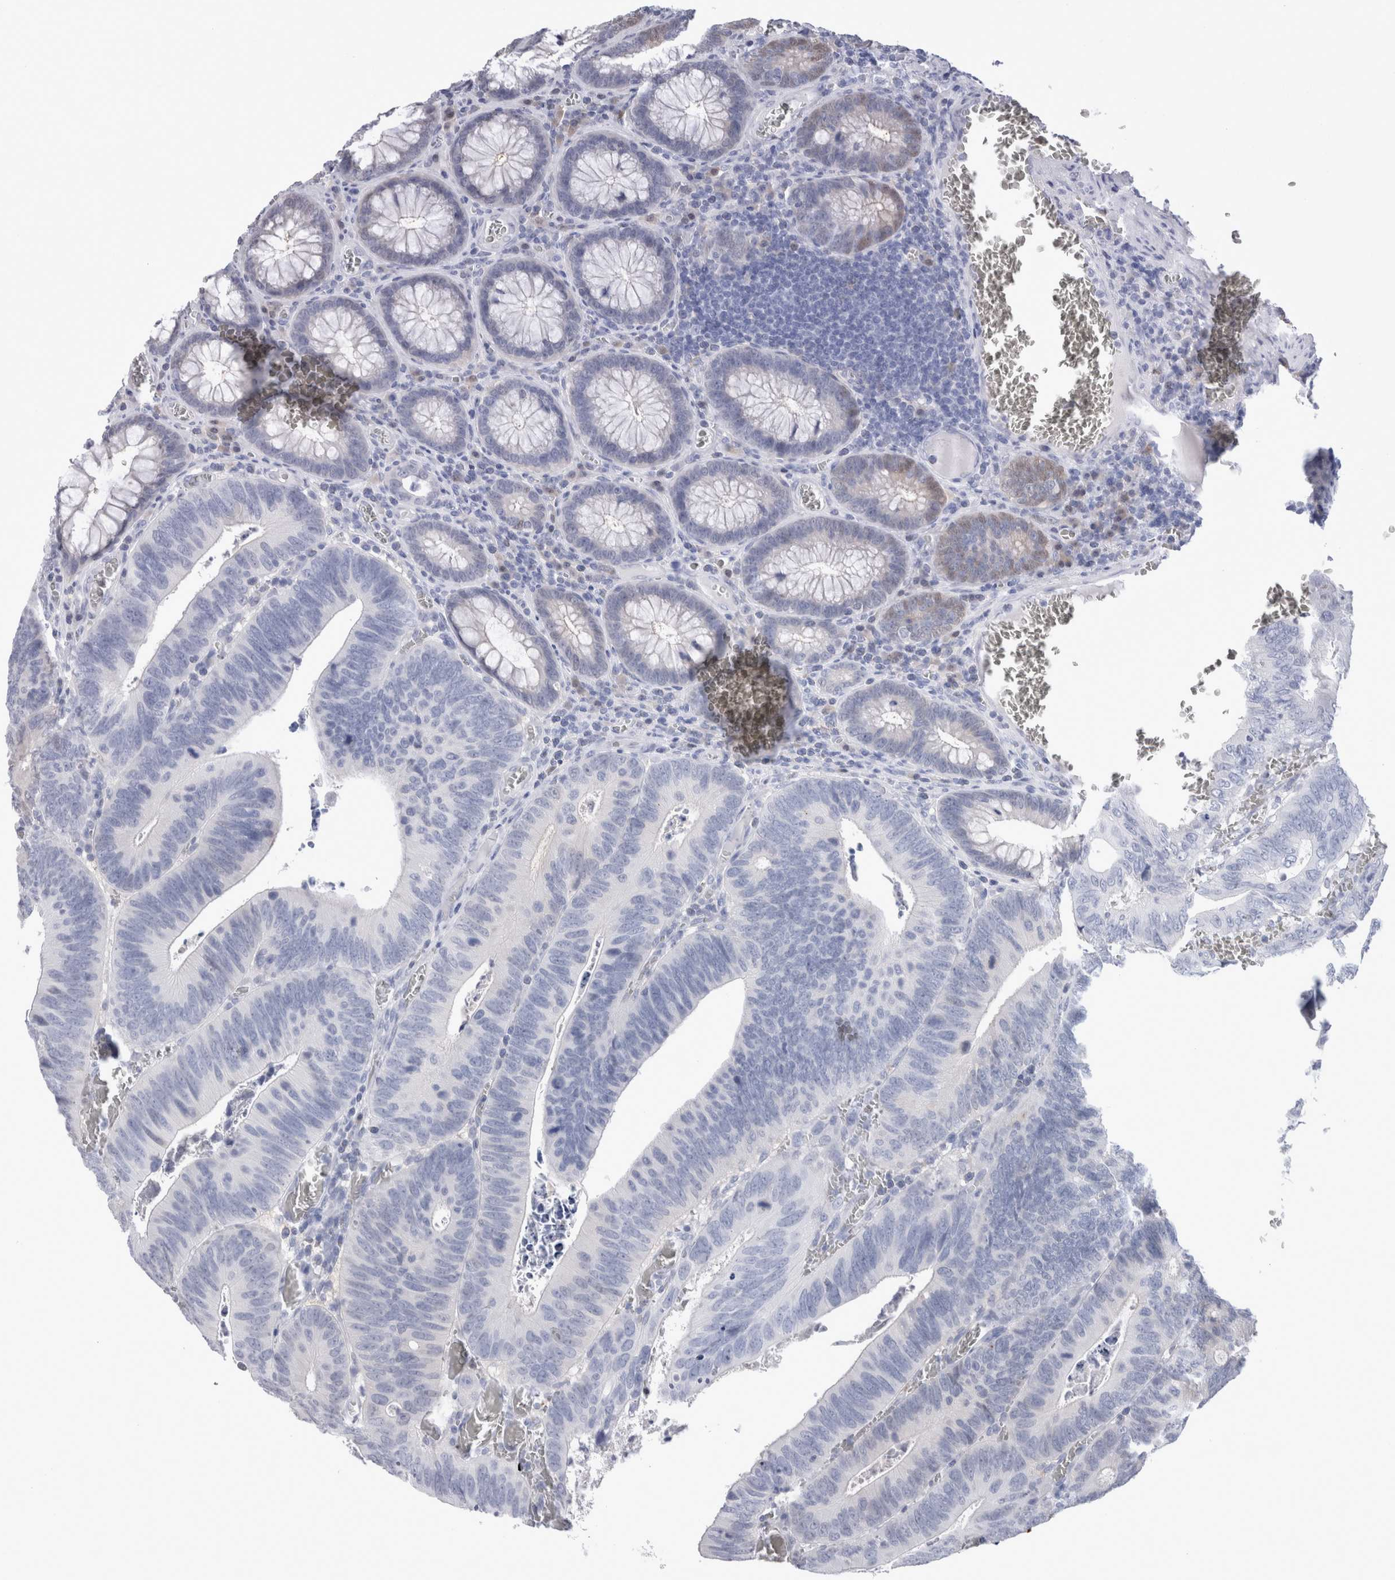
{"staining": {"intensity": "negative", "quantity": "none", "location": "none"}, "tissue": "colorectal cancer", "cell_type": "Tumor cells", "image_type": "cancer", "snomed": [{"axis": "morphology", "description": "Inflammation, NOS"}, {"axis": "morphology", "description": "Adenocarcinoma, NOS"}, {"axis": "topography", "description": "Colon"}], "caption": "IHC photomicrograph of colorectal cancer (adenocarcinoma) stained for a protein (brown), which displays no expression in tumor cells.", "gene": "CA8", "patient": {"sex": "male", "age": 72}}